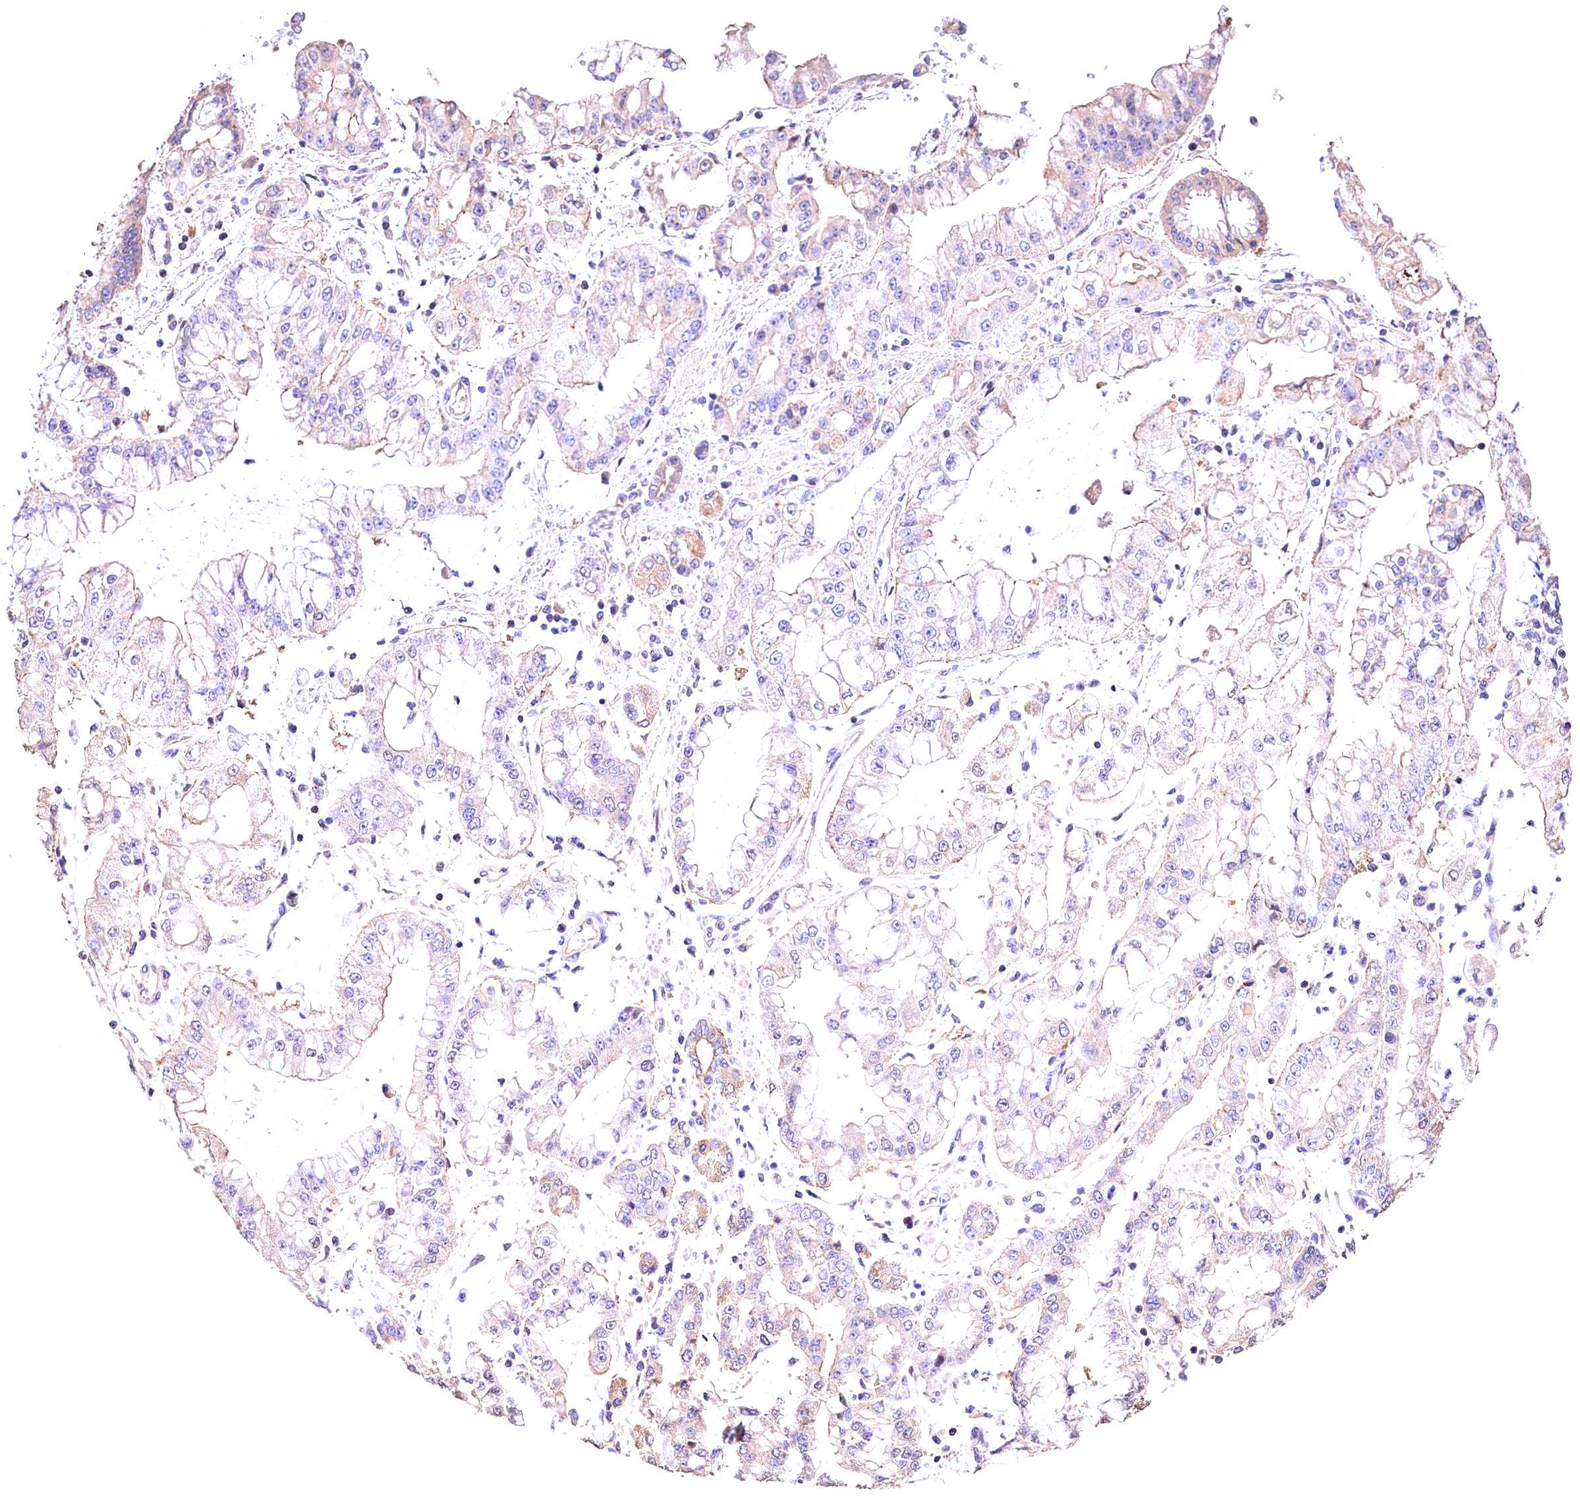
{"staining": {"intensity": "weak", "quantity": "<25%", "location": "cytoplasmic/membranous"}, "tissue": "stomach cancer", "cell_type": "Tumor cells", "image_type": "cancer", "snomed": [{"axis": "morphology", "description": "Adenocarcinoma, NOS"}, {"axis": "topography", "description": "Stomach"}], "caption": "Immunohistochemistry histopathology image of human stomach cancer (adenocarcinoma) stained for a protein (brown), which exhibits no expression in tumor cells. Nuclei are stained in blue.", "gene": "OAS3", "patient": {"sex": "male", "age": 76}}